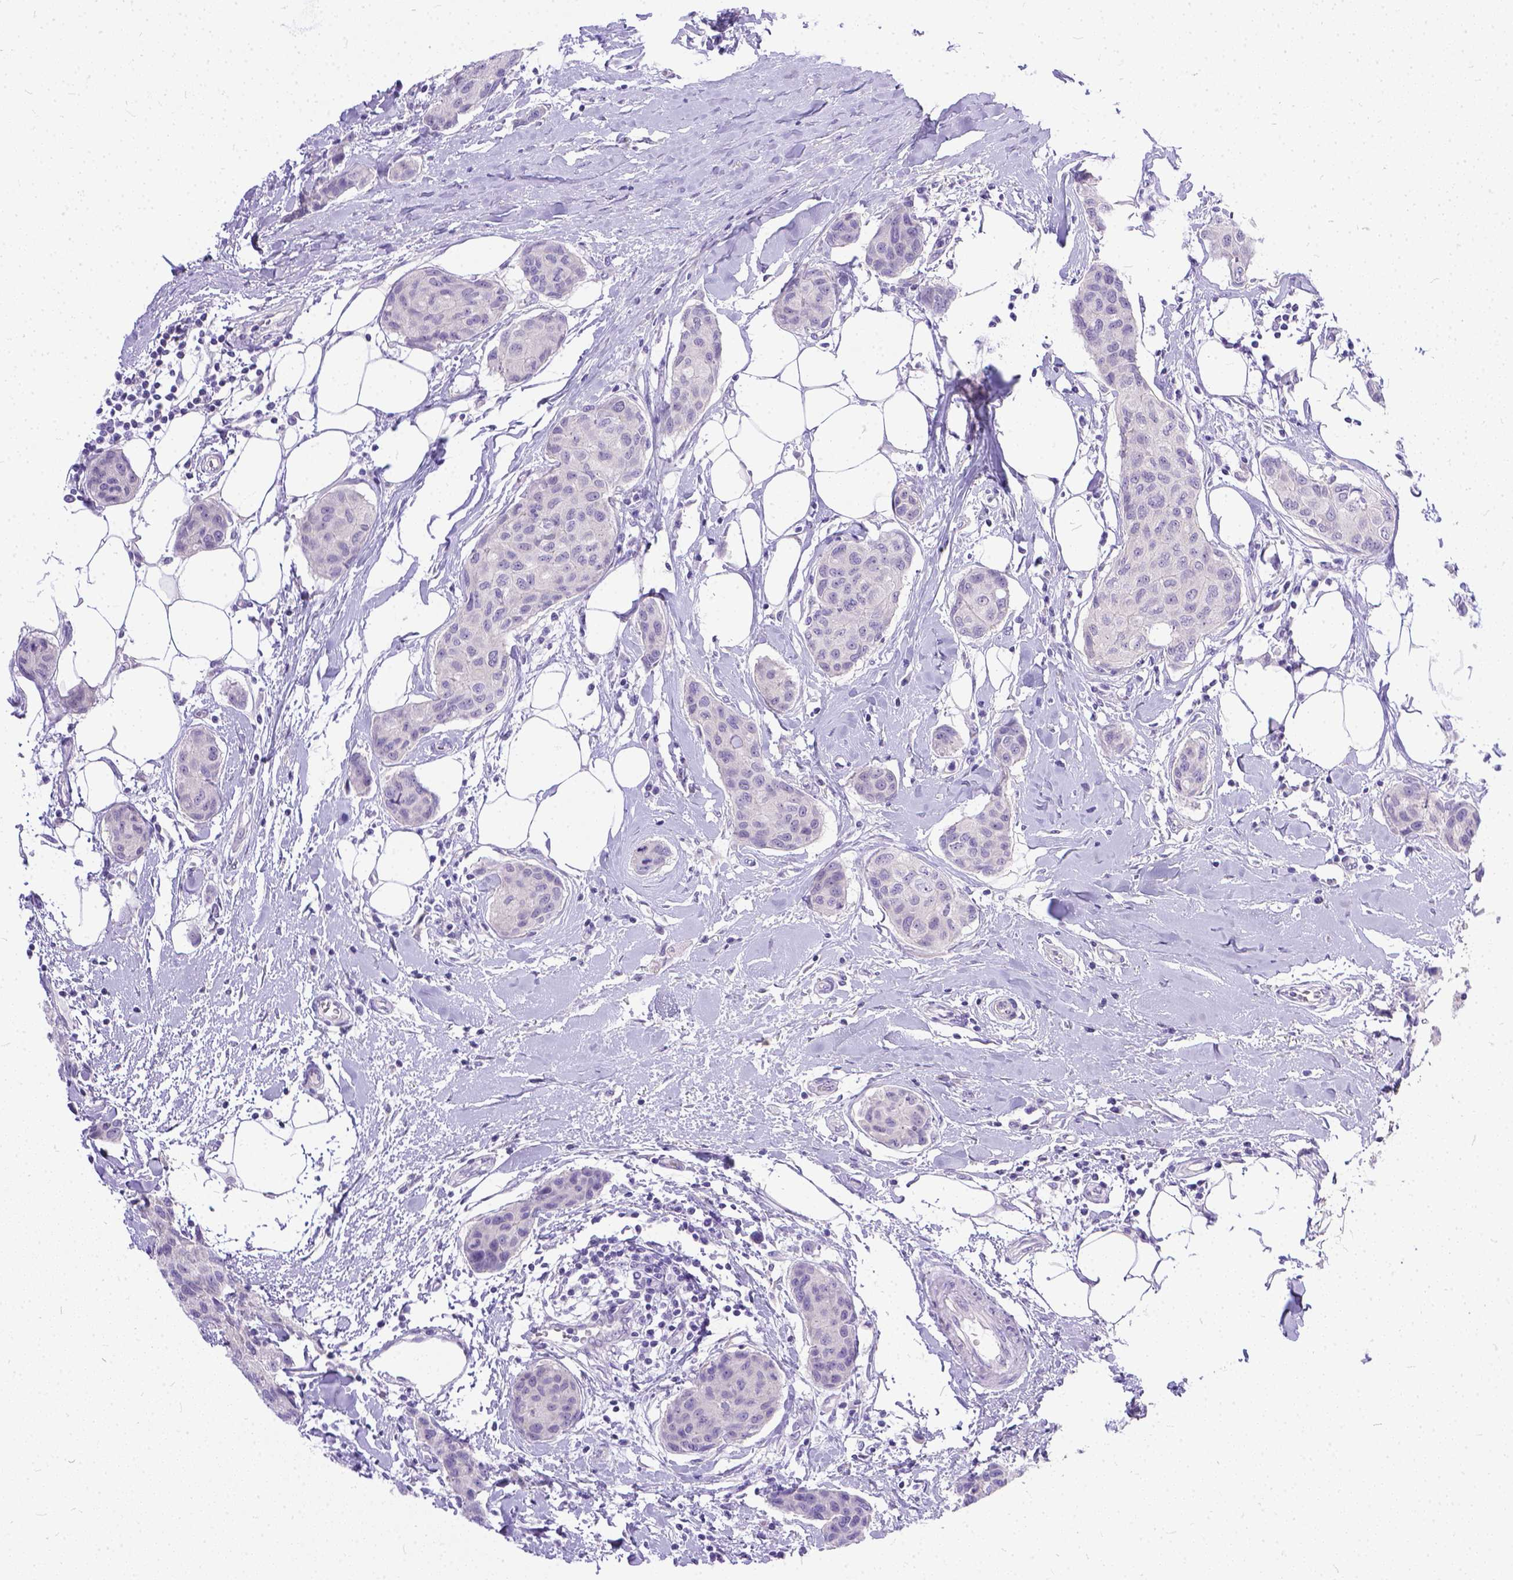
{"staining": {"intensity": "negative", "quantity": "none", "location": "none"}, "tissue": "breast cancer", "cell_type": "Tumor cells", "image_type": "cancer", "snomed": [{"axis": "morphology", "description": "Duct carcinoma"}, {"axis": "topography", "description": "Breast"}], "caption": "Tumor cells show no significant protein expression in breast cancer. (Stains: DAB IHC with hematoxylin counter stain, Microscopy: brightfield microscopy at high magnification).", "gene": "TTLL6", "patient": {"sex": "female", "age": 80}}